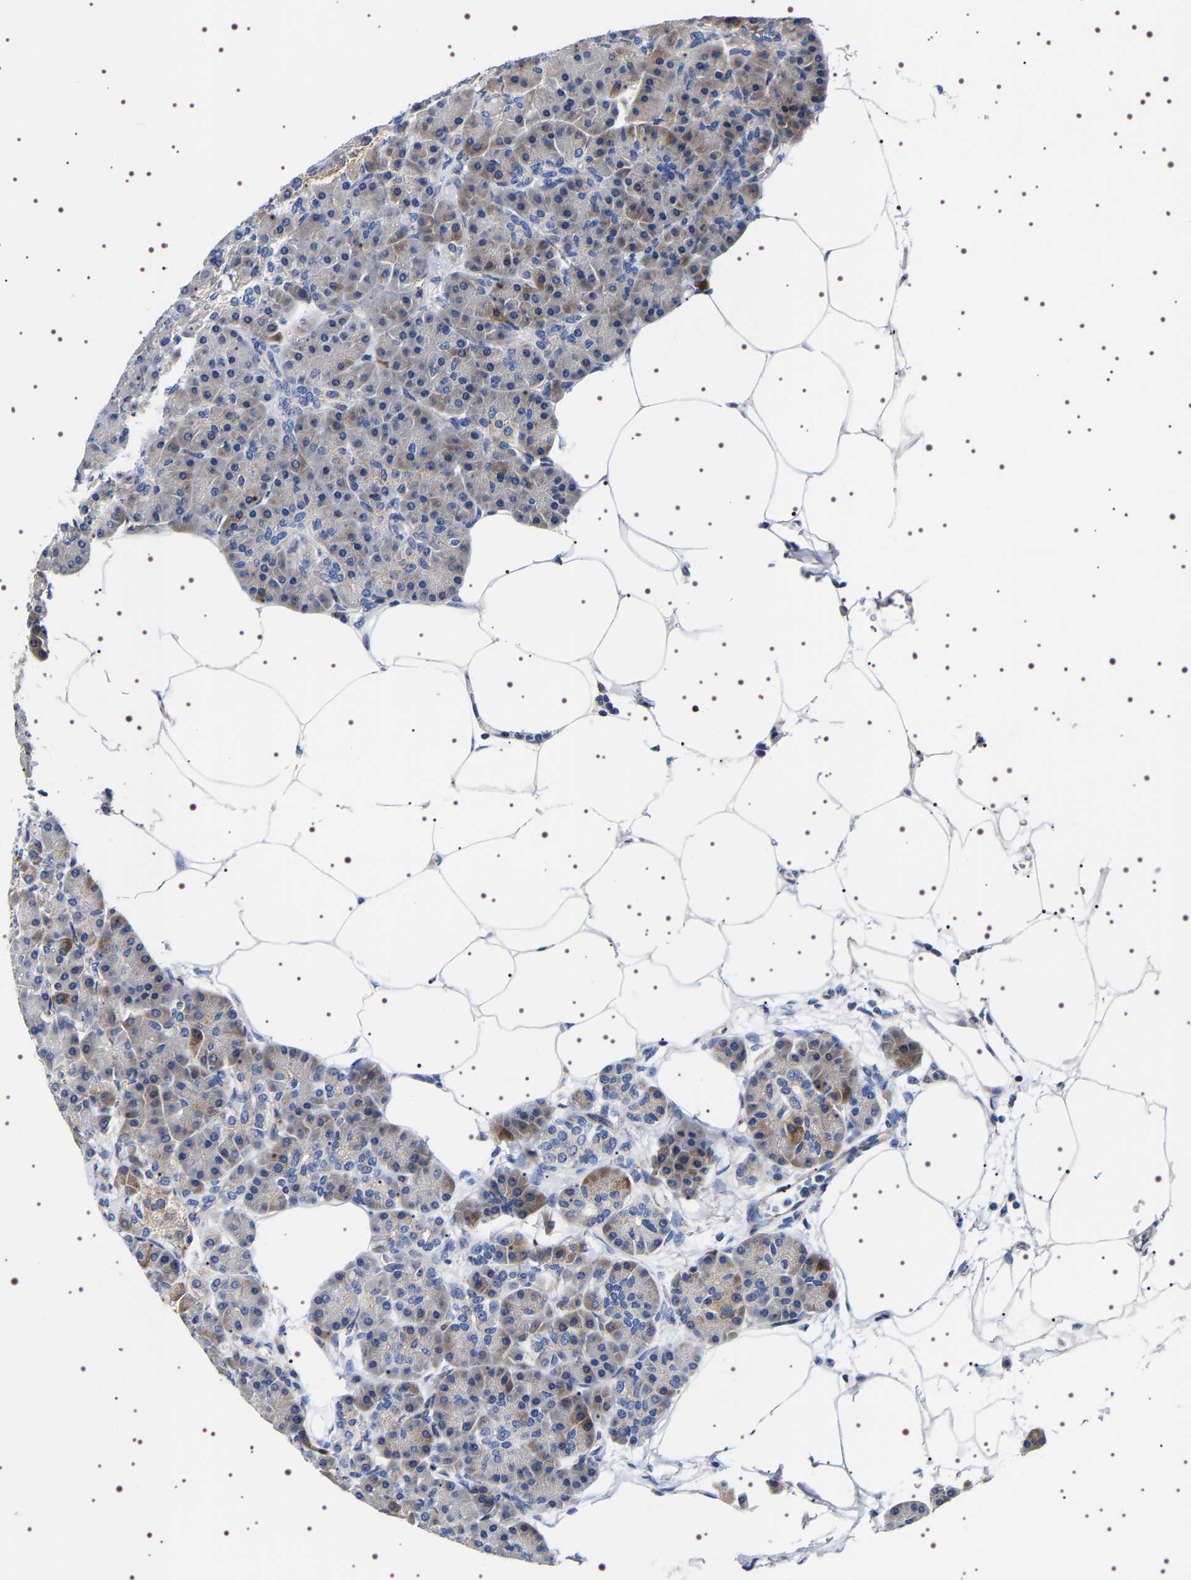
{"staining": {"intensity": "moderate", "quantity": "<25%", "location": "cytoplasmic/membranous"}, "tissue": "pancreas", "cell_type": "Exocrine glandular cells", "image_type": "normal", "snomed": [{"axis": "morphology", "description": "Normal tissue, NOS"}, {"axis": "topography", "description": "Pancreas"}], "caption": "Moderate cytoplasmic/membranous expression for a protein is seen in about <25% of exocrine glandular cells of benign pancreas using IHC.", "gene": "SQLE", "patient": {"sex": "female", "age": 70}}